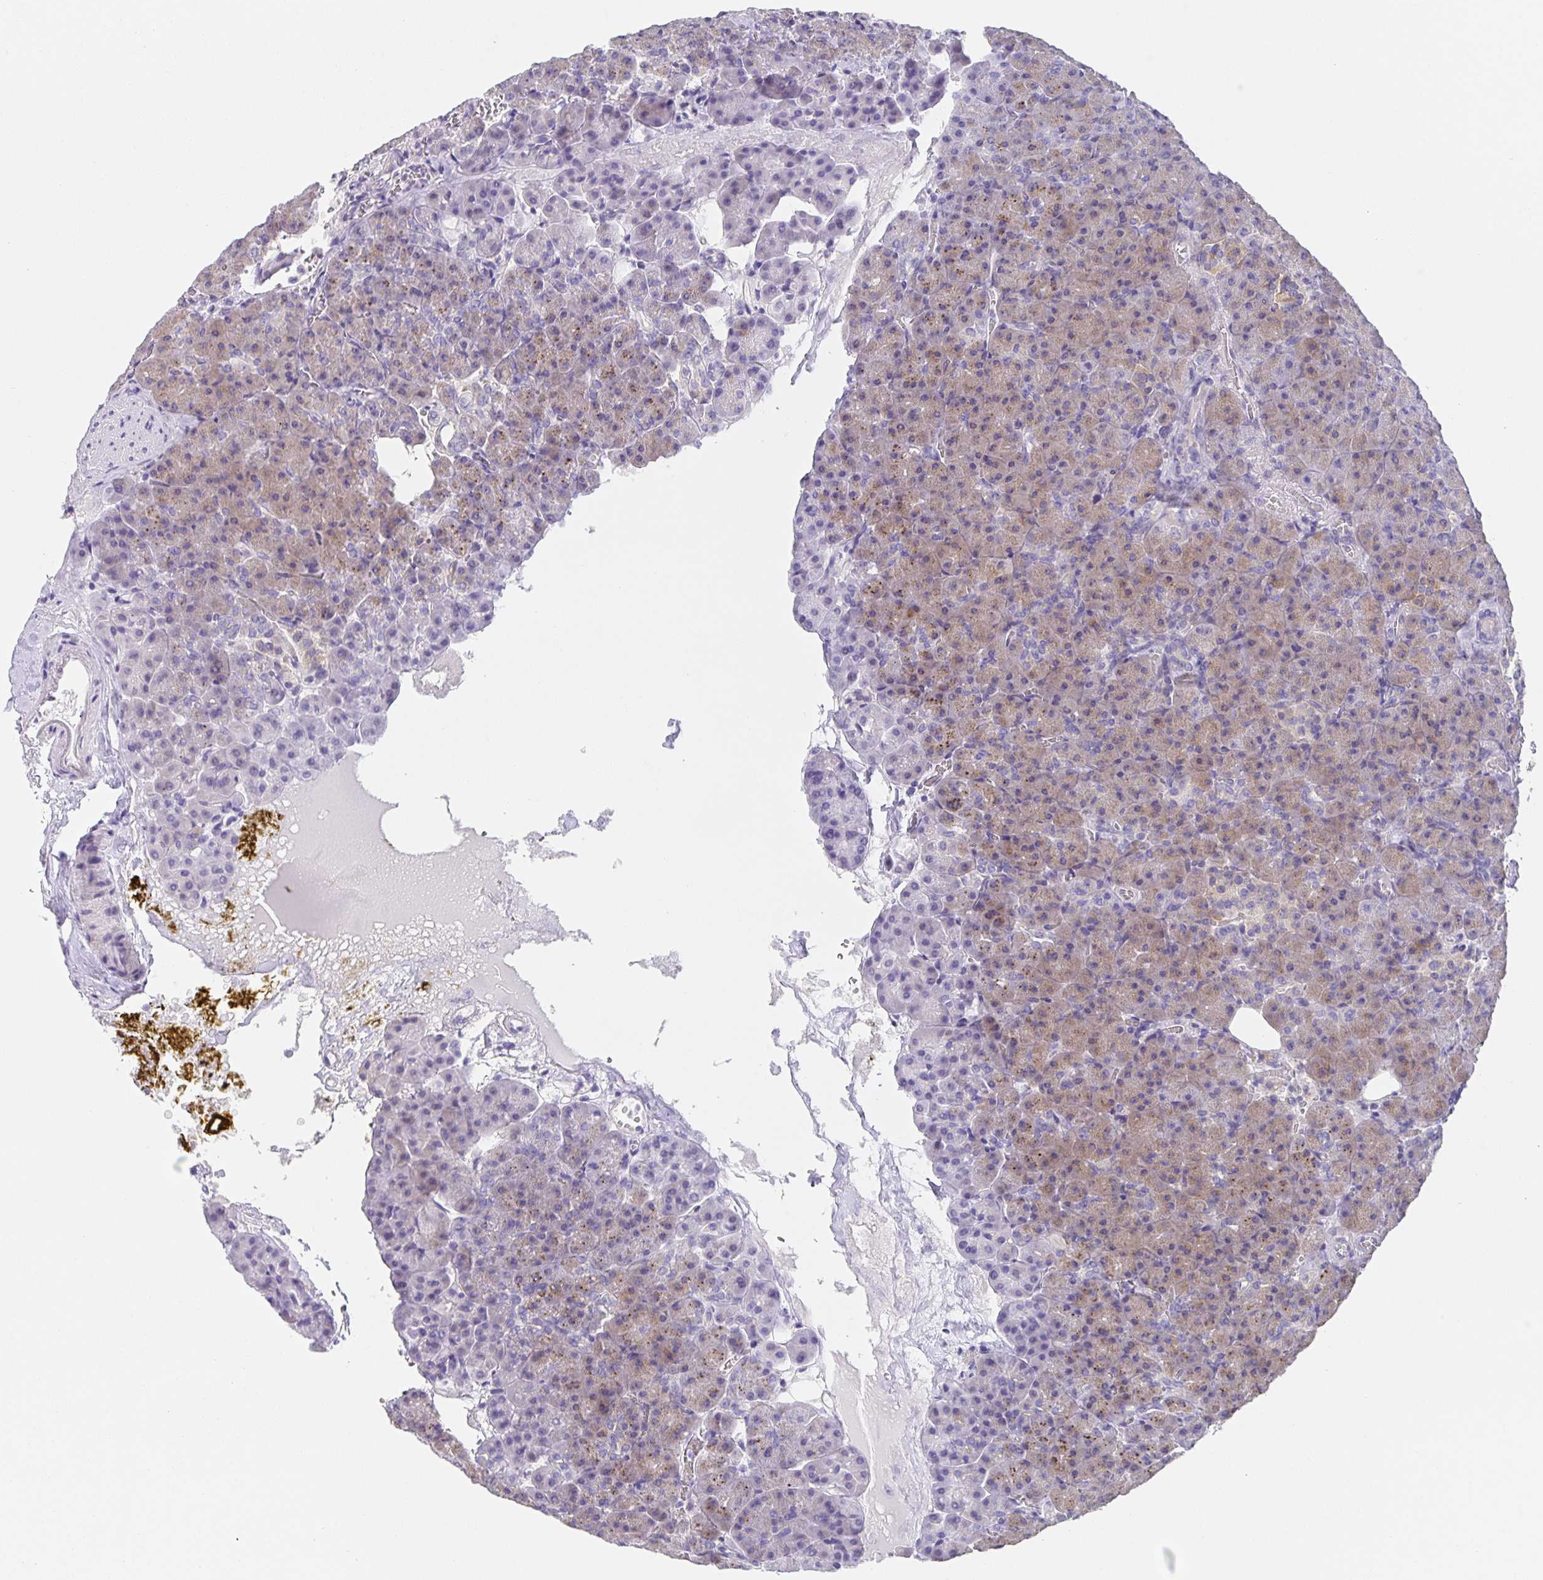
{"staining": {"intensity": "weak", "quantity": "<25%", "location": "cytoplasmic/membranous"}, "tissue": "pancreas", "cell_type": "Exocrine glandular cells", "image_type": "normal", "snomed": [{"axis": "morphology", "description": "Normal tissue, NOS"}, {"axis": "topography", "description": "Pancreas"}], "caption": "Exocrine glandular cells are negative for protein expression in benign human pancreas. The staining is performed using DAB (3,3'-diaminobenzidine) brown chromogen with nuclei counter-stained in using hematoxylin.", "gene": "PRR36", "patient": {"sex": "female", "age": 74}}